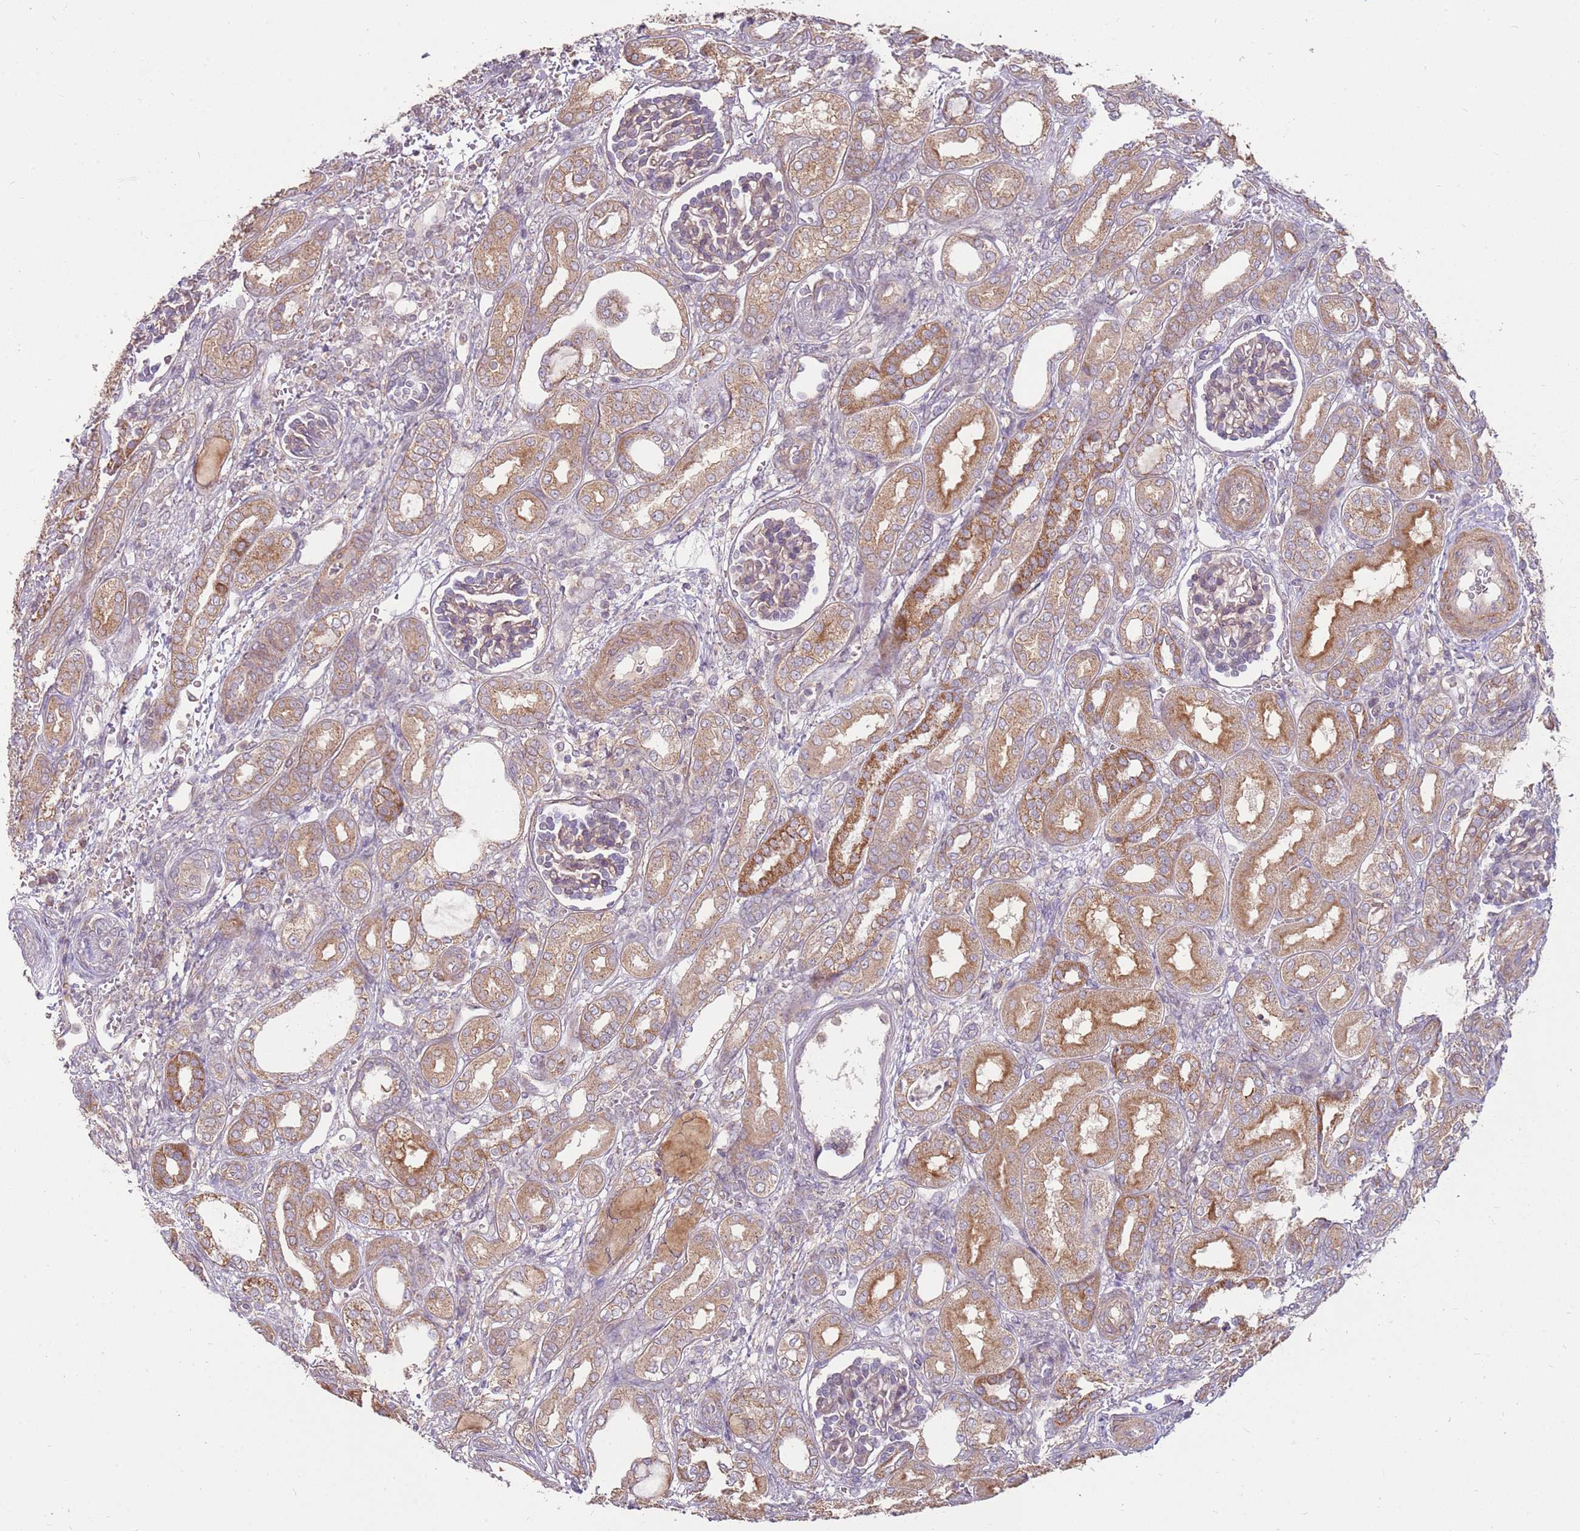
{"staining": {"intensity": "weak", "quantity": "25%-75%", "location": "cytoplasmic/membranous"}, "tissue": "kidney", "cell_type": "Cells in glomeruli", "image_type": "normal", "snomed": [{"axis": "morphology", "description": "Normal tissue, NOS"}, {"axis": "morphology", "description": "Neoplasm, malignant, NOS"}, {"axis": "topography", "description": "Kidney"}], "caption": "A brown stain labels weak cytoplasmic/membranous positivity of a protein in cells in glomeruli of normal kidney. The staining was performed using DAB, with brown indicating positive protein expression. Nuclei are stained blue with hematoxylin.", "gene": "SPATA31D1", "patient": {"sex": "female", "age": 1}}